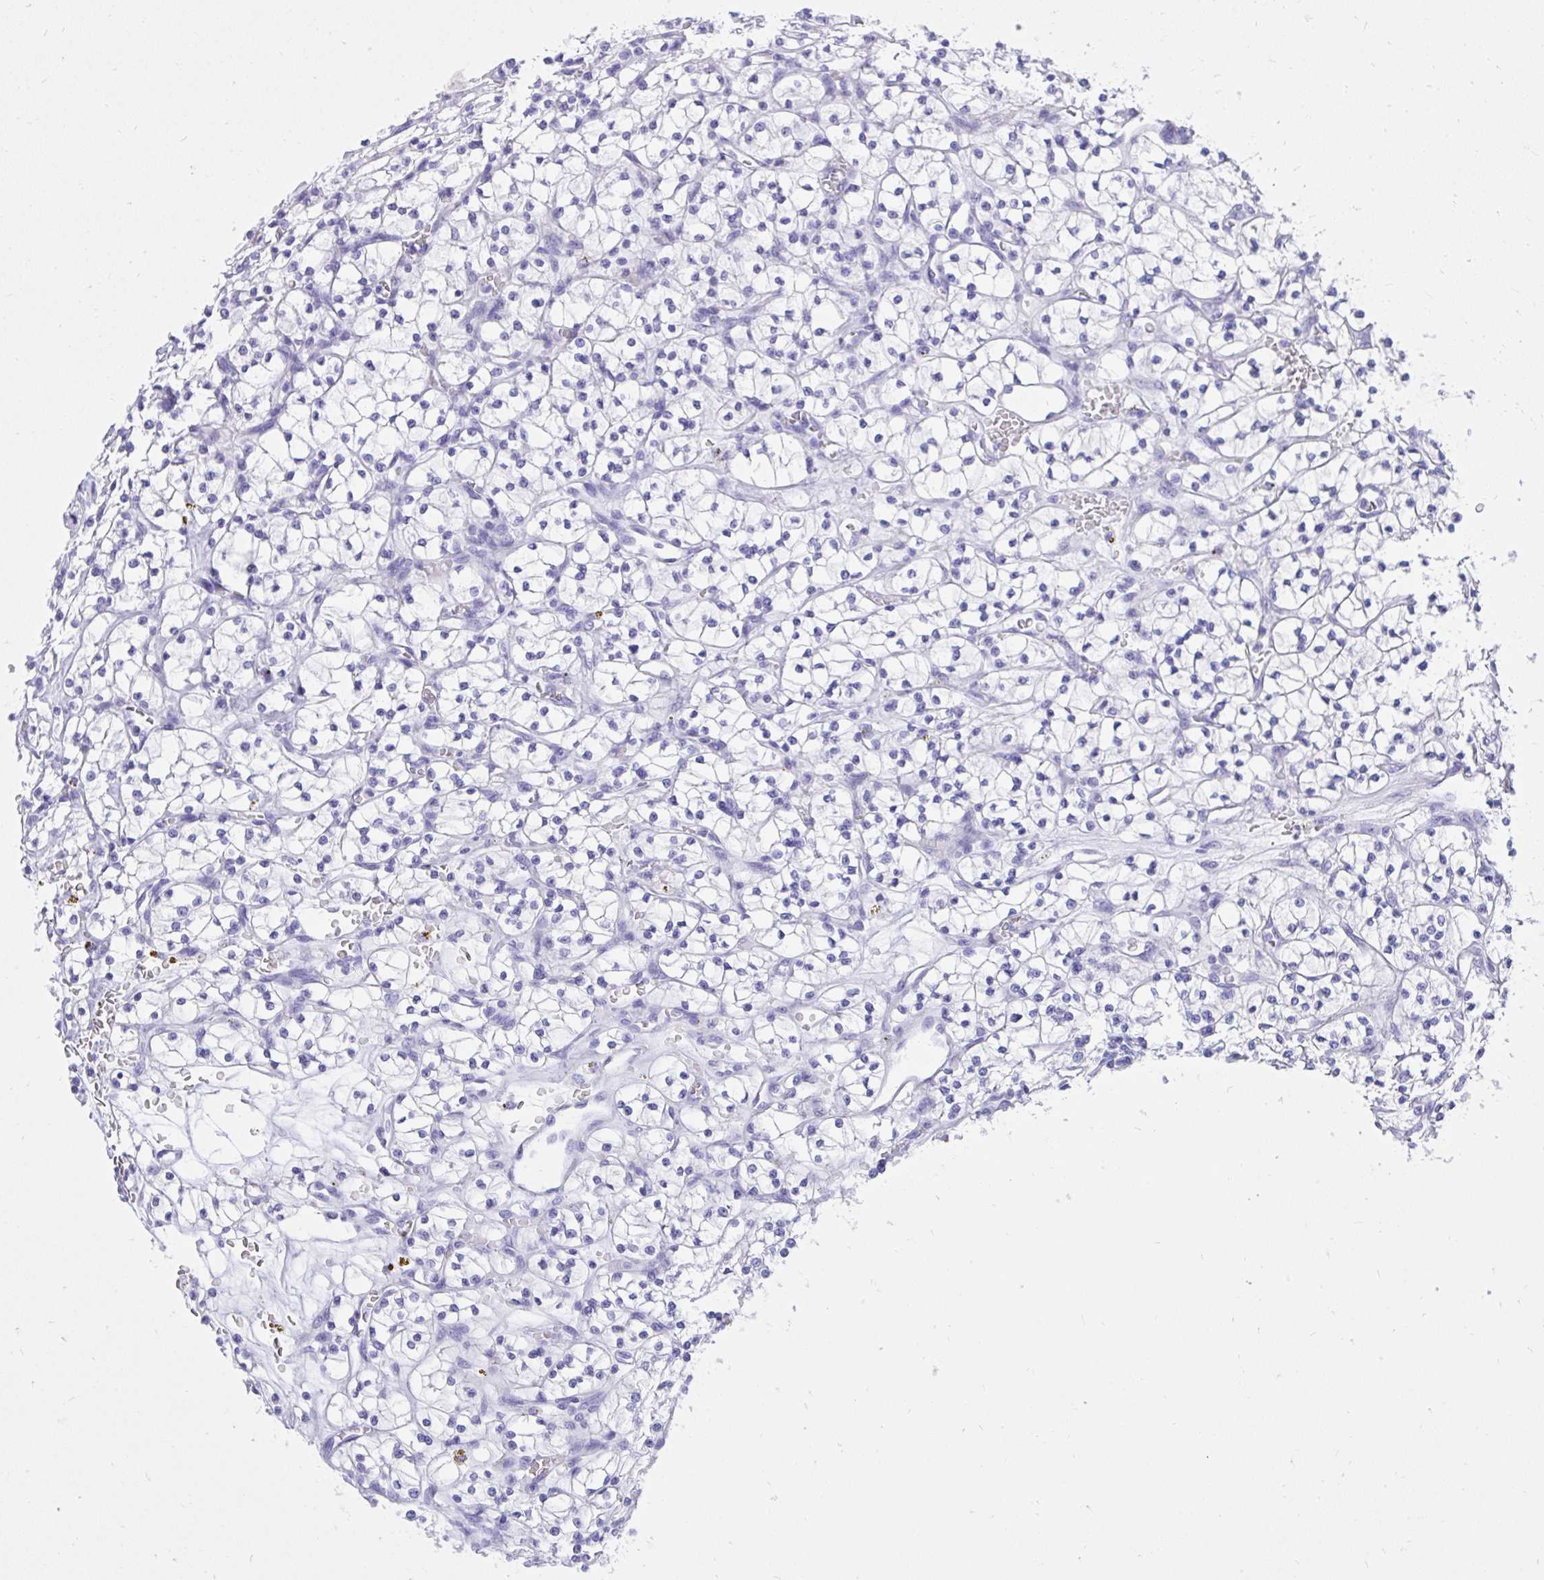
{"staining": {"intensity": "negative", "quantity": "none", "location": "none"}, "tissue": "renal cancer", "cell_type": "Tumor cells", "image_type": "cancer", "snomed": [{"axis": "morphology", "description": "Adenocarcinoma, NOS"}, {"axis": "topography", "description": "Kidney"}], "caption": "IHC histopathology image of human renal cancer stained for a protein (brown), which displays no positivity in tumor cells. The staining was performed using DAB (3,3'-diaminobenzidine) to visualize the protein expression in brown, while the nuclei were stained in blue with hematoxylin (Magnification: 20x).", "gene": "KCNN4", "patient": {"sex": "female", "age": 64}}